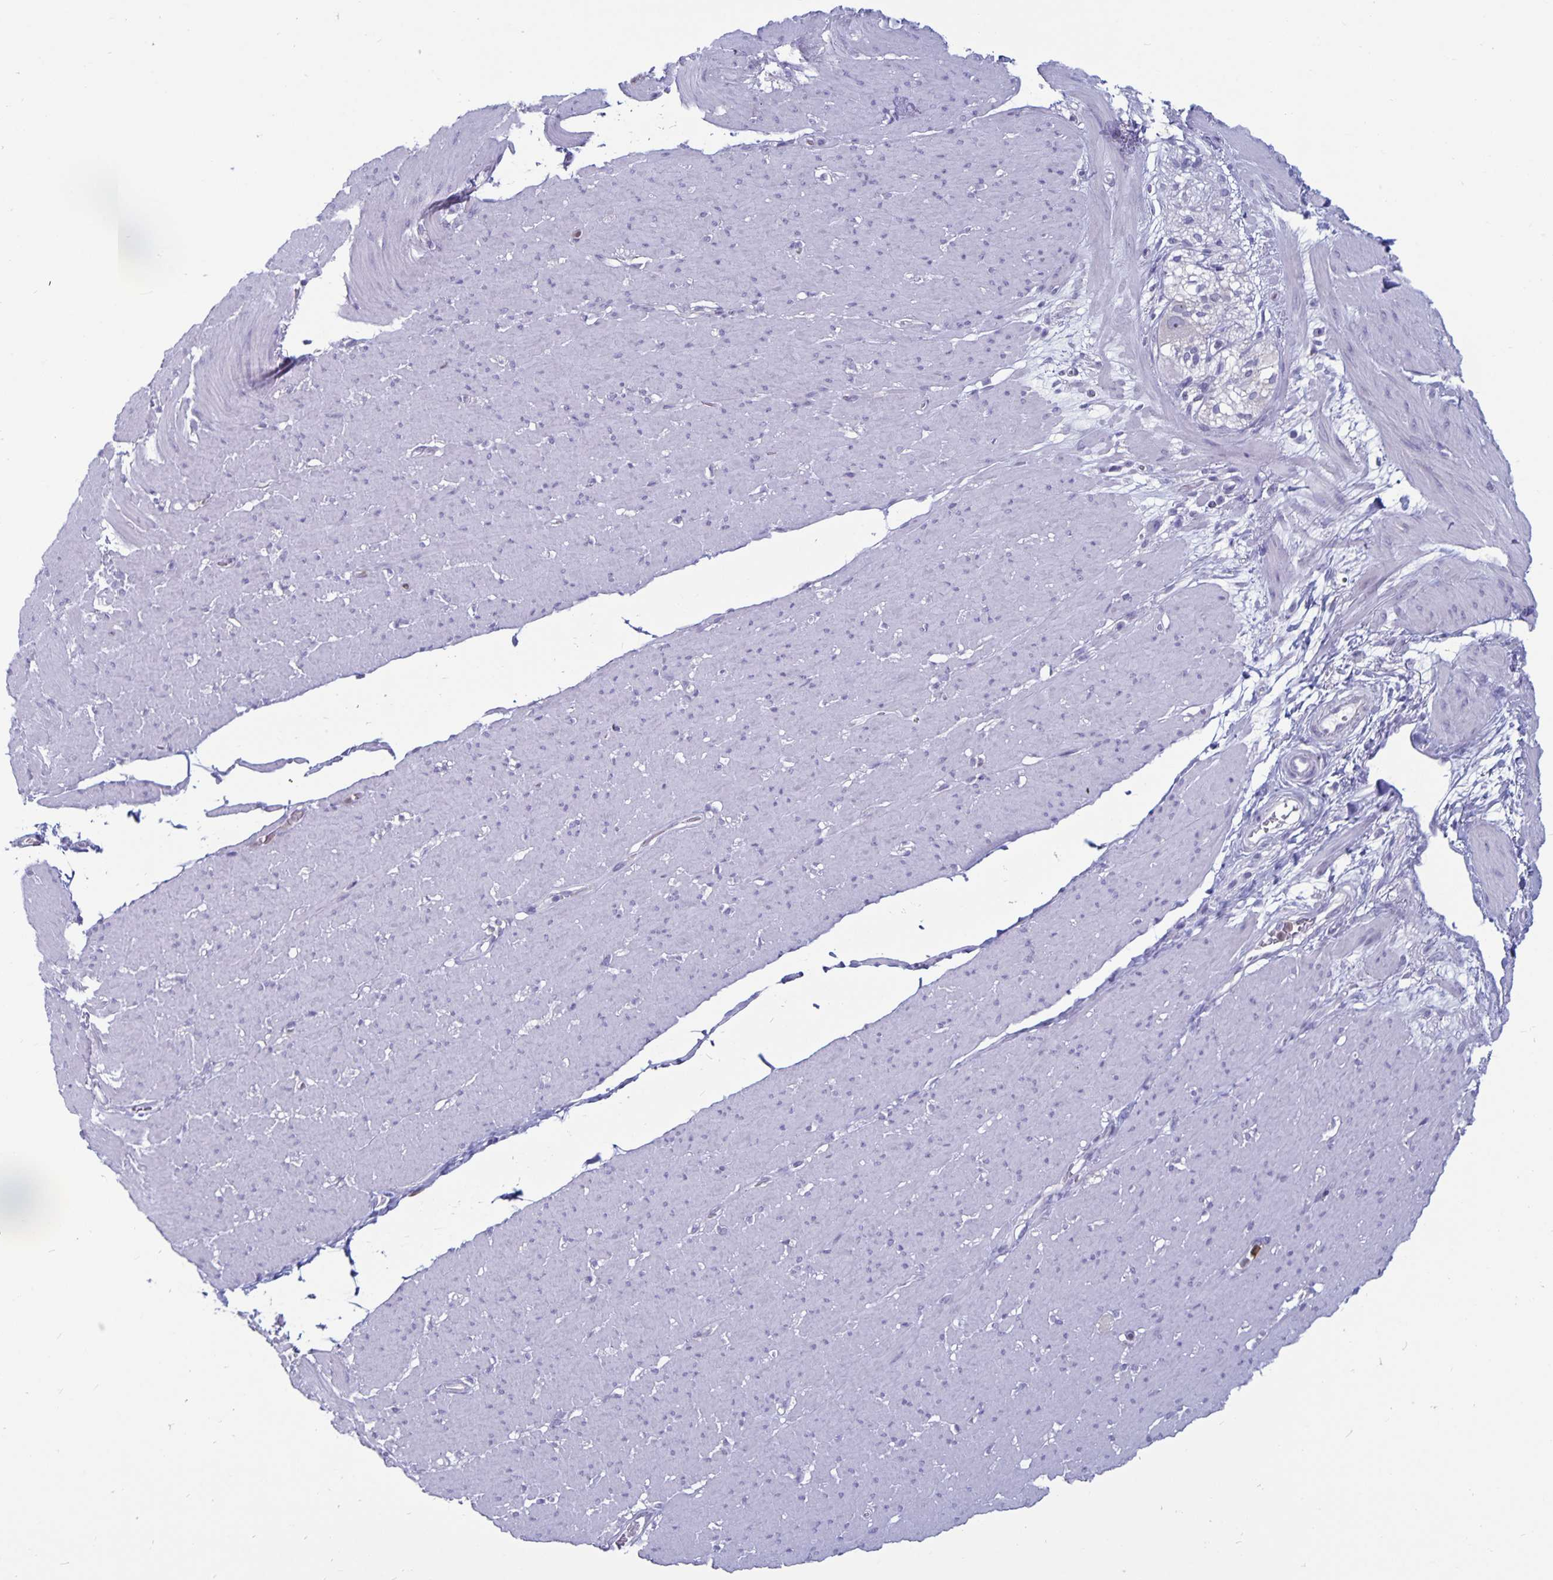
{"staining": {"intensity": "negative", "quantity": "none", "location": "none"}, "tissue": "smooth muscle", "cell_type": "Smooth muscle cells", "image_type": "normal", "snomed": [{"axis": "morphology", "description": "Normal tissue, NOS"}, {"axis": "topography", "description": "Smooth muscle"}, {"axis": "topography", "description": "Rectum"}], "caption": "DAB (3,3'-diaminobenzidine) immunohistochemical staining of benign human smooth muscle reveals no significant positivity in smooth muscle cells.", "gene": "PLCB3", "patient": {"sex": "male", "age": 53}}